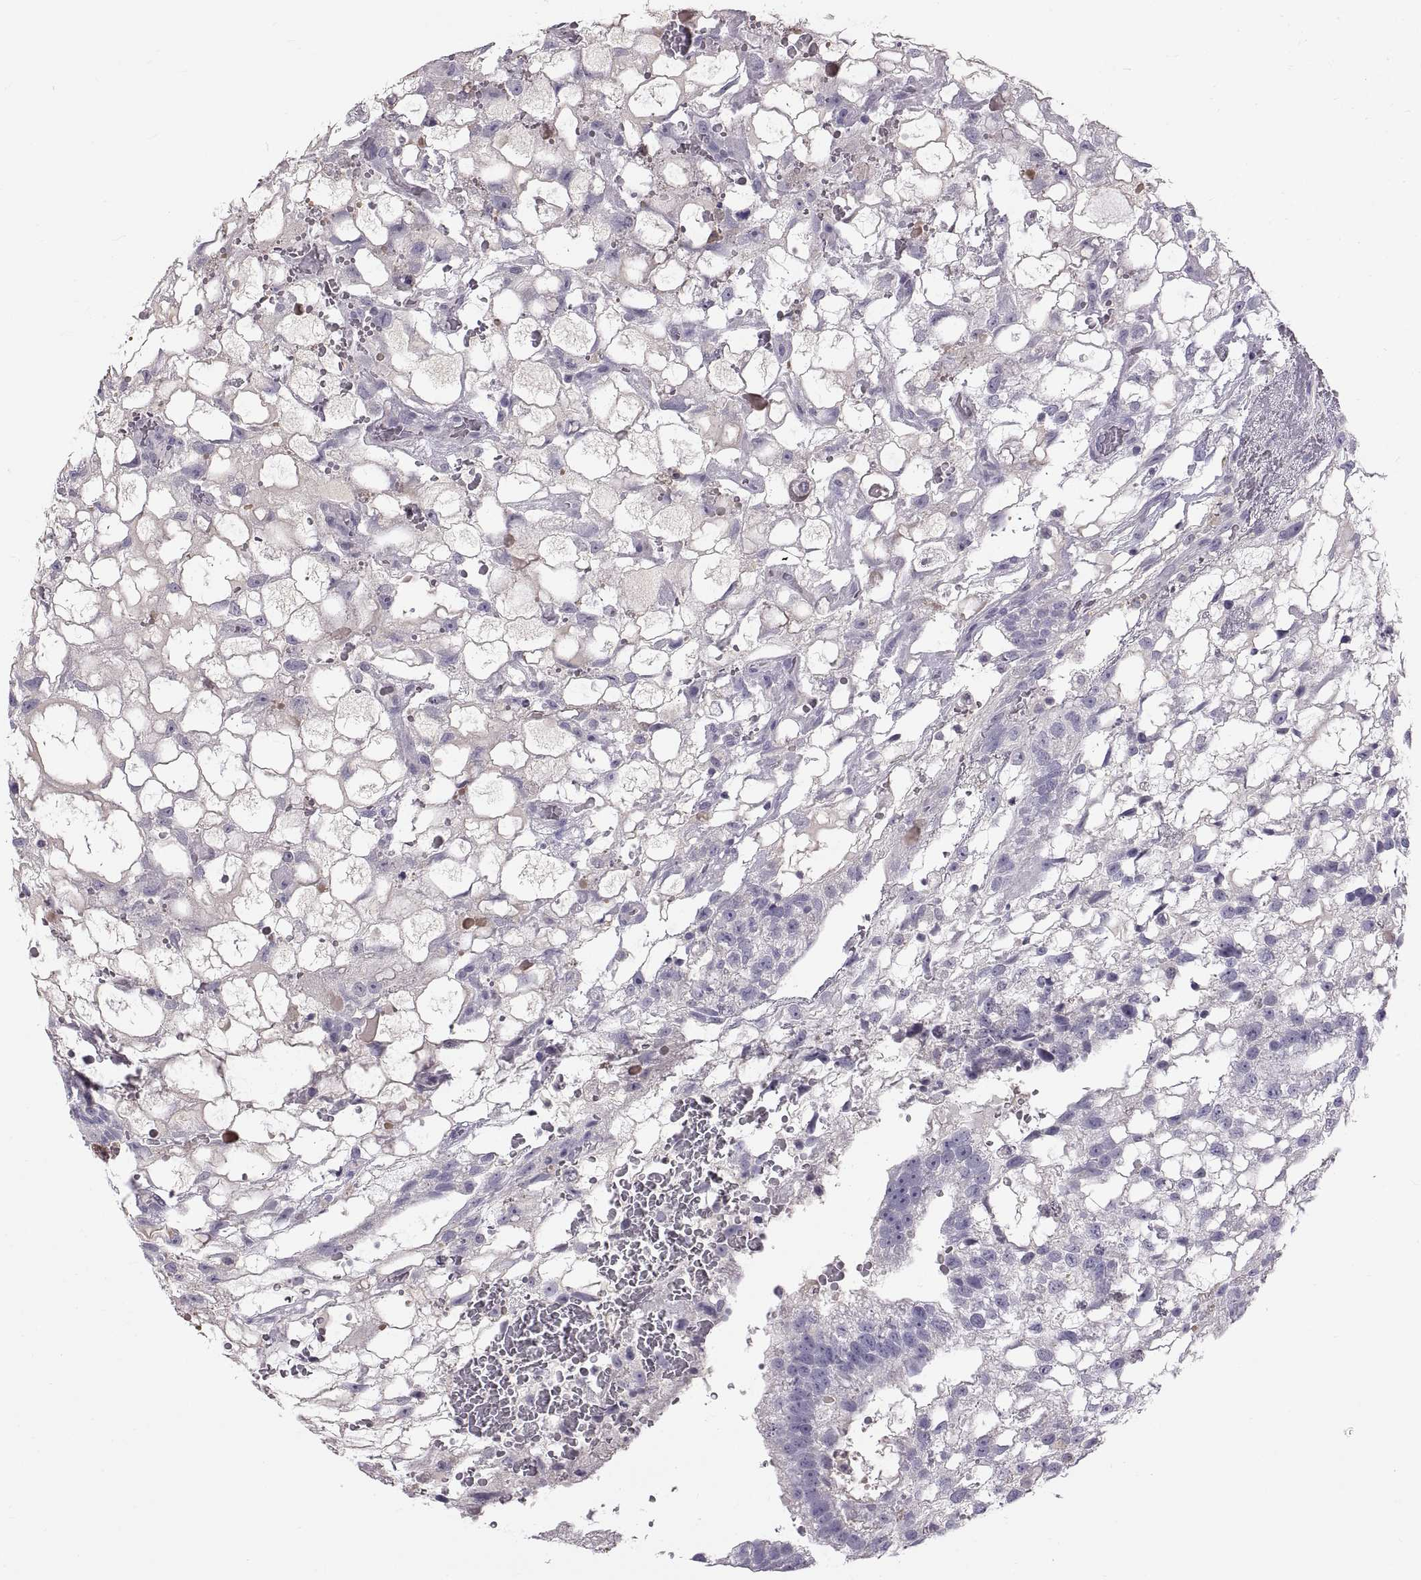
{"staining": {"intensity": "negative", "quantity": "none", "location": "none"}, "tissue": "testis cancer", "cell_type": "Tumor cells", "image_type": "cancer", "snomed": [{"axis": "morphology", "description": "Normal tissue, NOS"}, {"axis": "morphology", "description": "Carcinoma, Embryonal, NOS"}, {"axis": "topography", "description": "Testis"}, {"axis": "topography", "description": "Epididymis"}], "caption": "IHC photomicrograph of human testis cancer (embryonal carcinoma) stained for a protein (brown), which demonstrates no expression in tumor cells.", "gene": "WFDC8", "patient": {"sex": "male", "age": 32}}